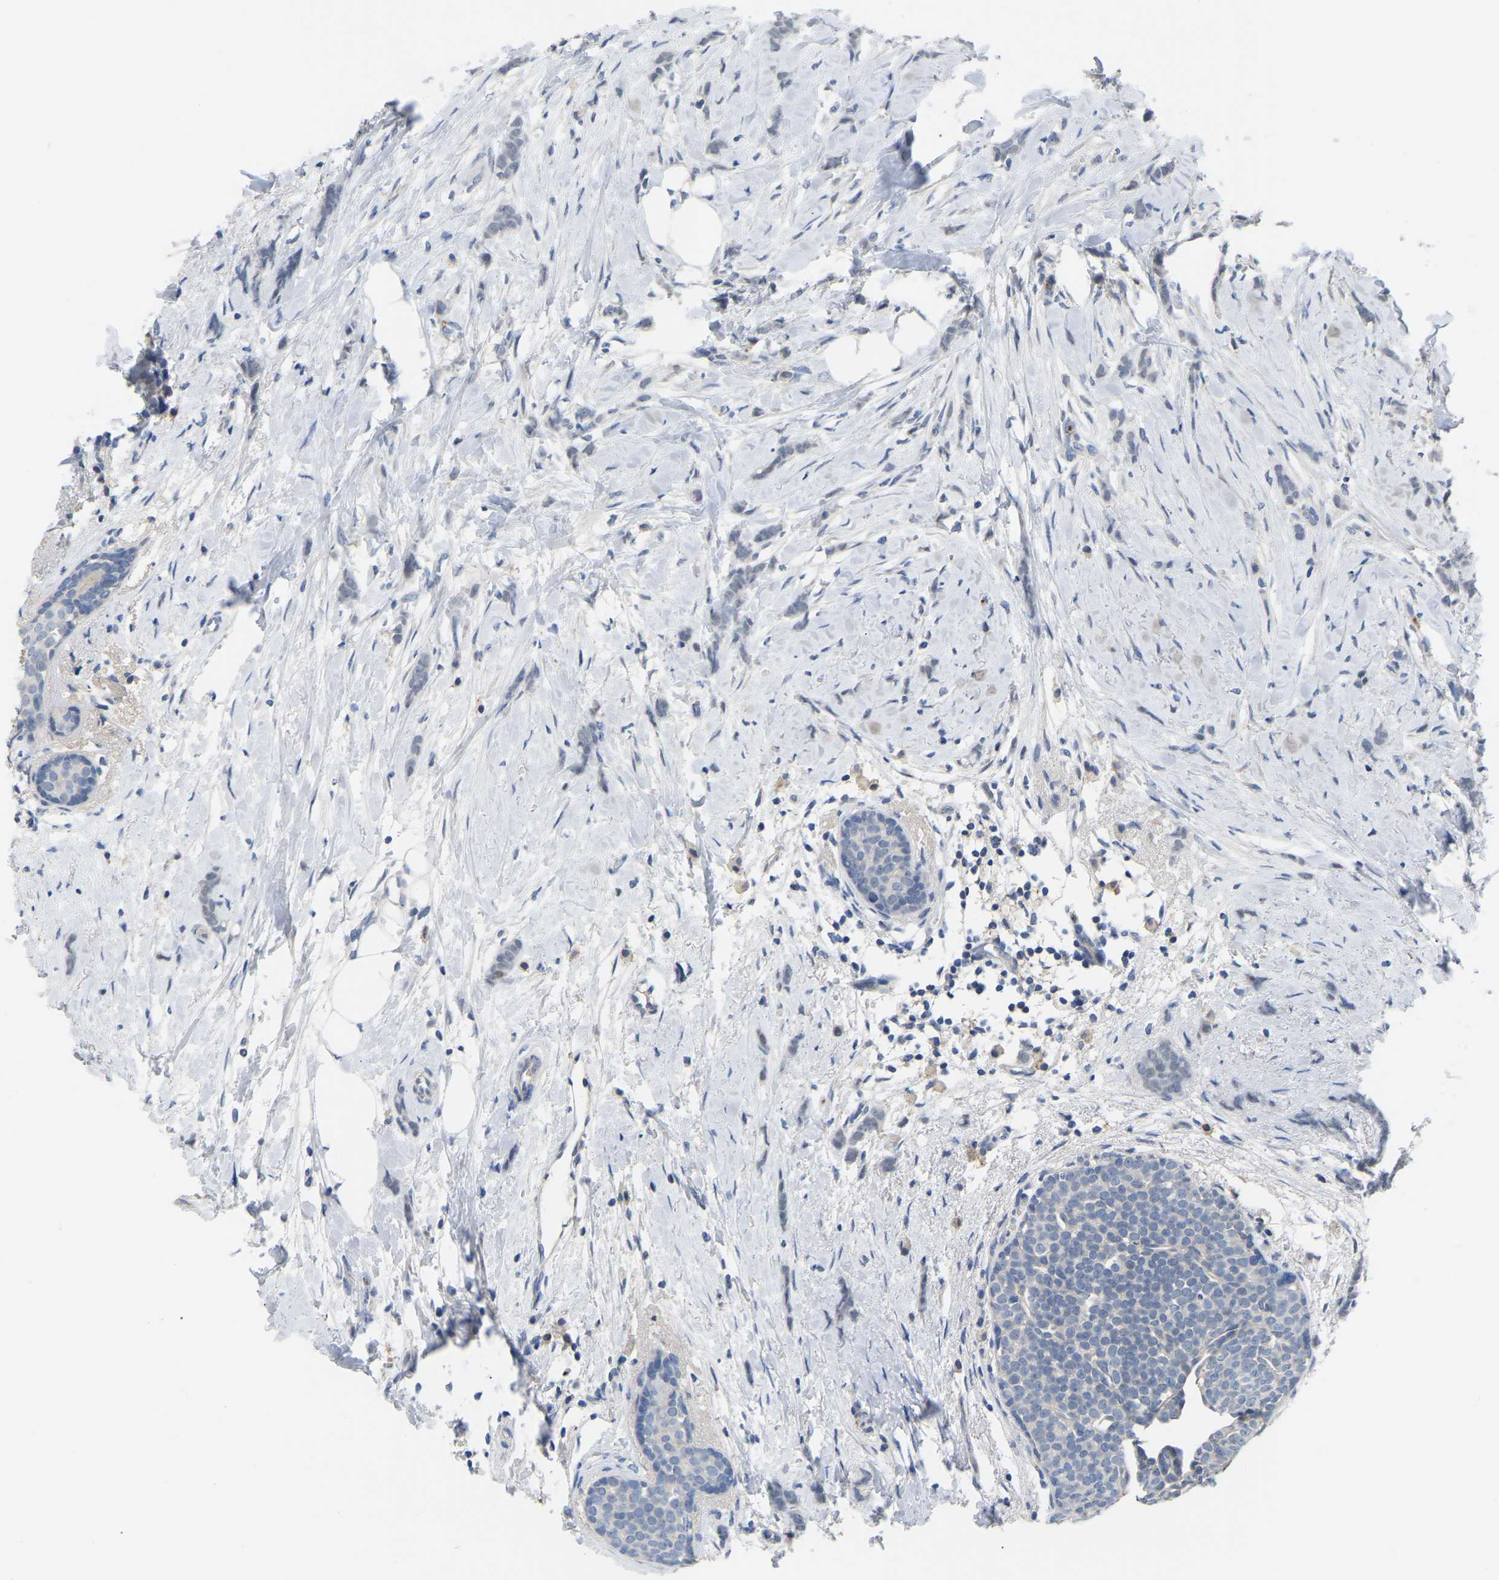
{"staining": {"intensity": "negative", "quantity": "none", "location": "none"}, "tissue": "breast cancer", "cell_type": "Tumor cells", "image_type": "cancer", "snomed": [{"axis": "morphology", "description": "Lobular carcinoma, in situ"}, {"axis": "morphology", "description": "Lobular carcinoma"}, {"axis": "topography", "description": "Breast"}], "caption": "DAB (3,3'-diaminobenzidine) immunohistochemical staining of breast cancer displays no significant positivity in tumor cells.", "gene": "ZNF449", "patient": {"sex": "female", "age": 41}}